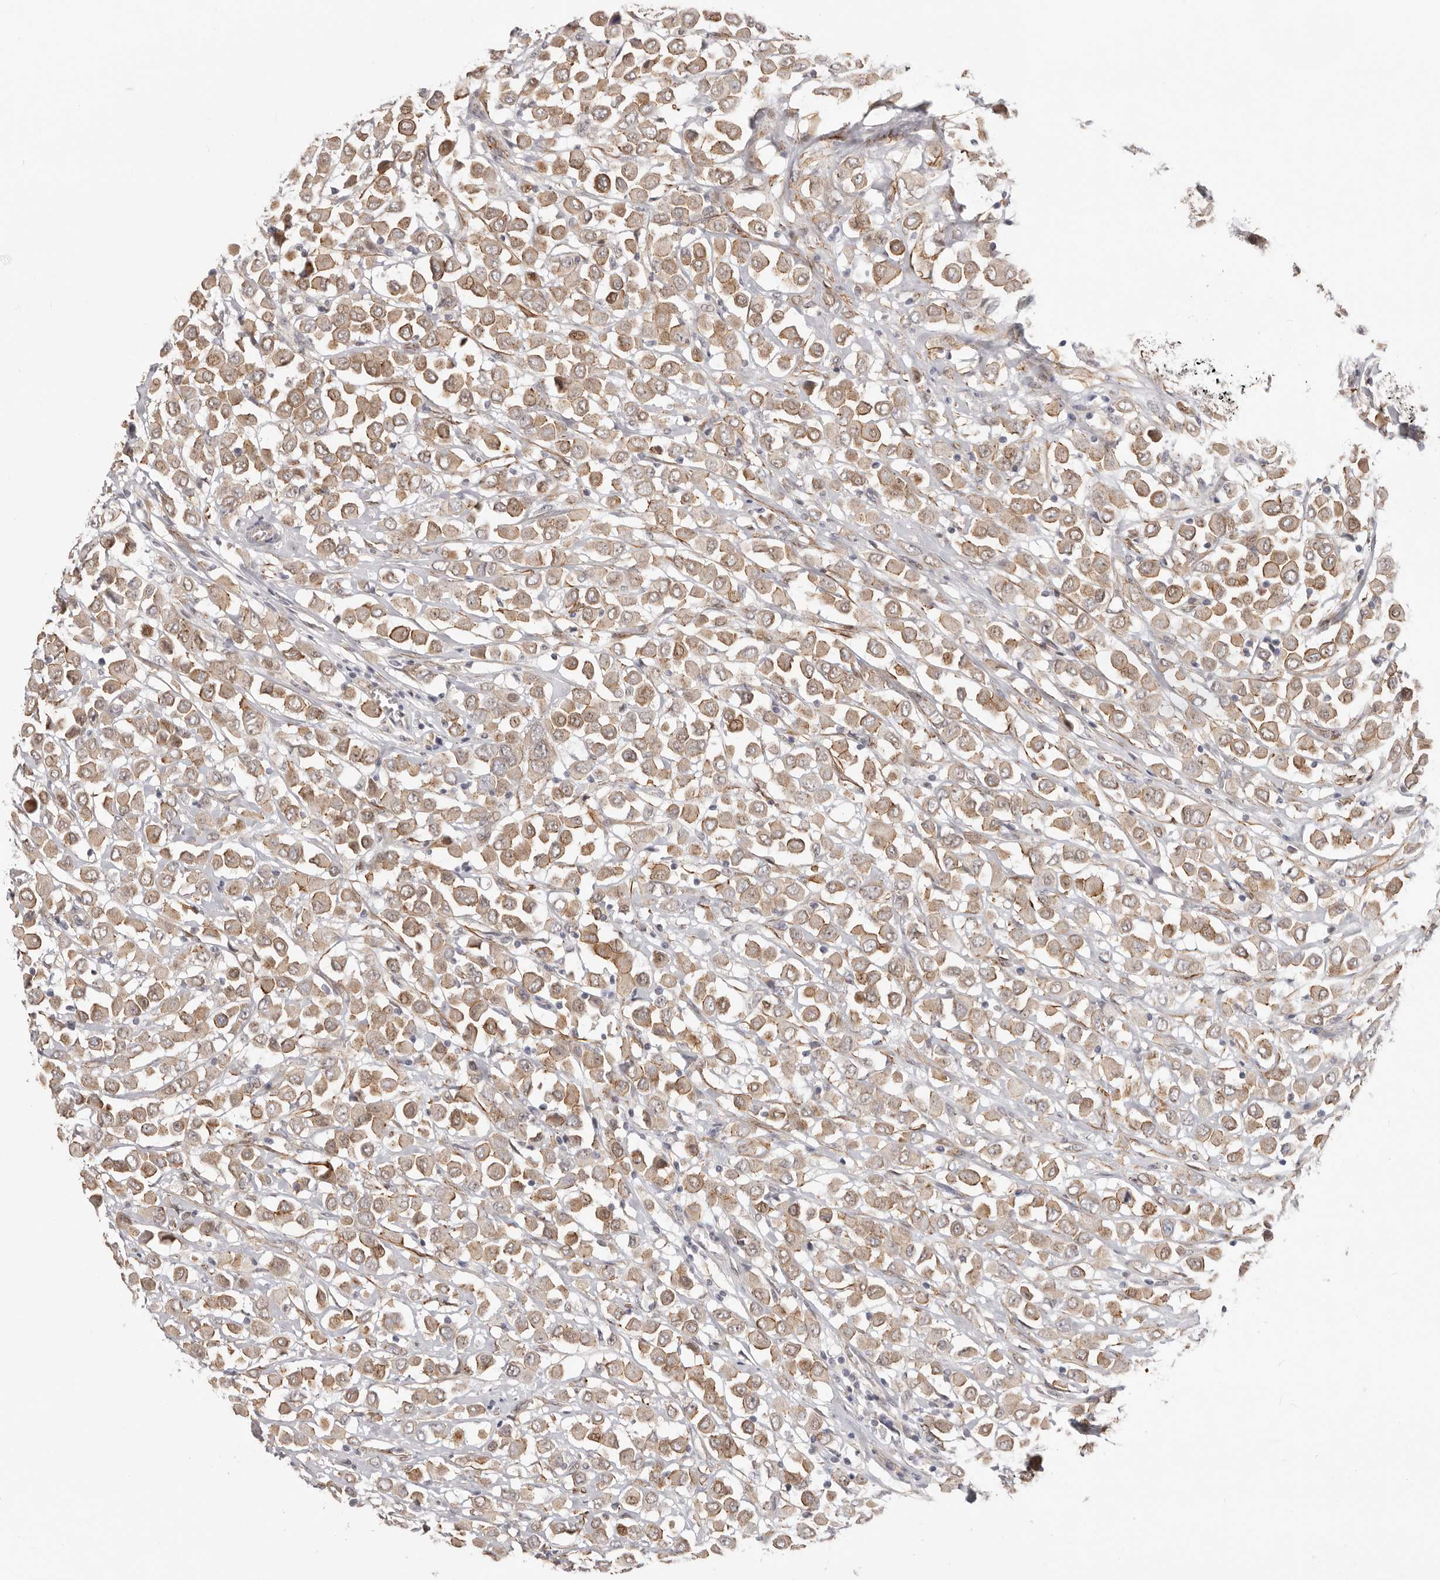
{"staining": {"intensity": "moderate", "quantity": ">75%", "location": "cytoplasmic/membranous"}, "tissue": "breast cancer", "cell_type": "Tumor cells", "image_type": "cancer", "snomed": [{"axis": "morphology", "description": "Duct carcinoma"}, {"axis": "topography", "description": "Breast"}], "caption": "A medium amount of moderate cytoplasmic/membranous positivity is present in about >75% of tumor cells in breast cancer tissue. (IHC, brightfield microscopy, high magnification).", "gene": "SZT2", "patient": {"sex": "female", "age": 61}}